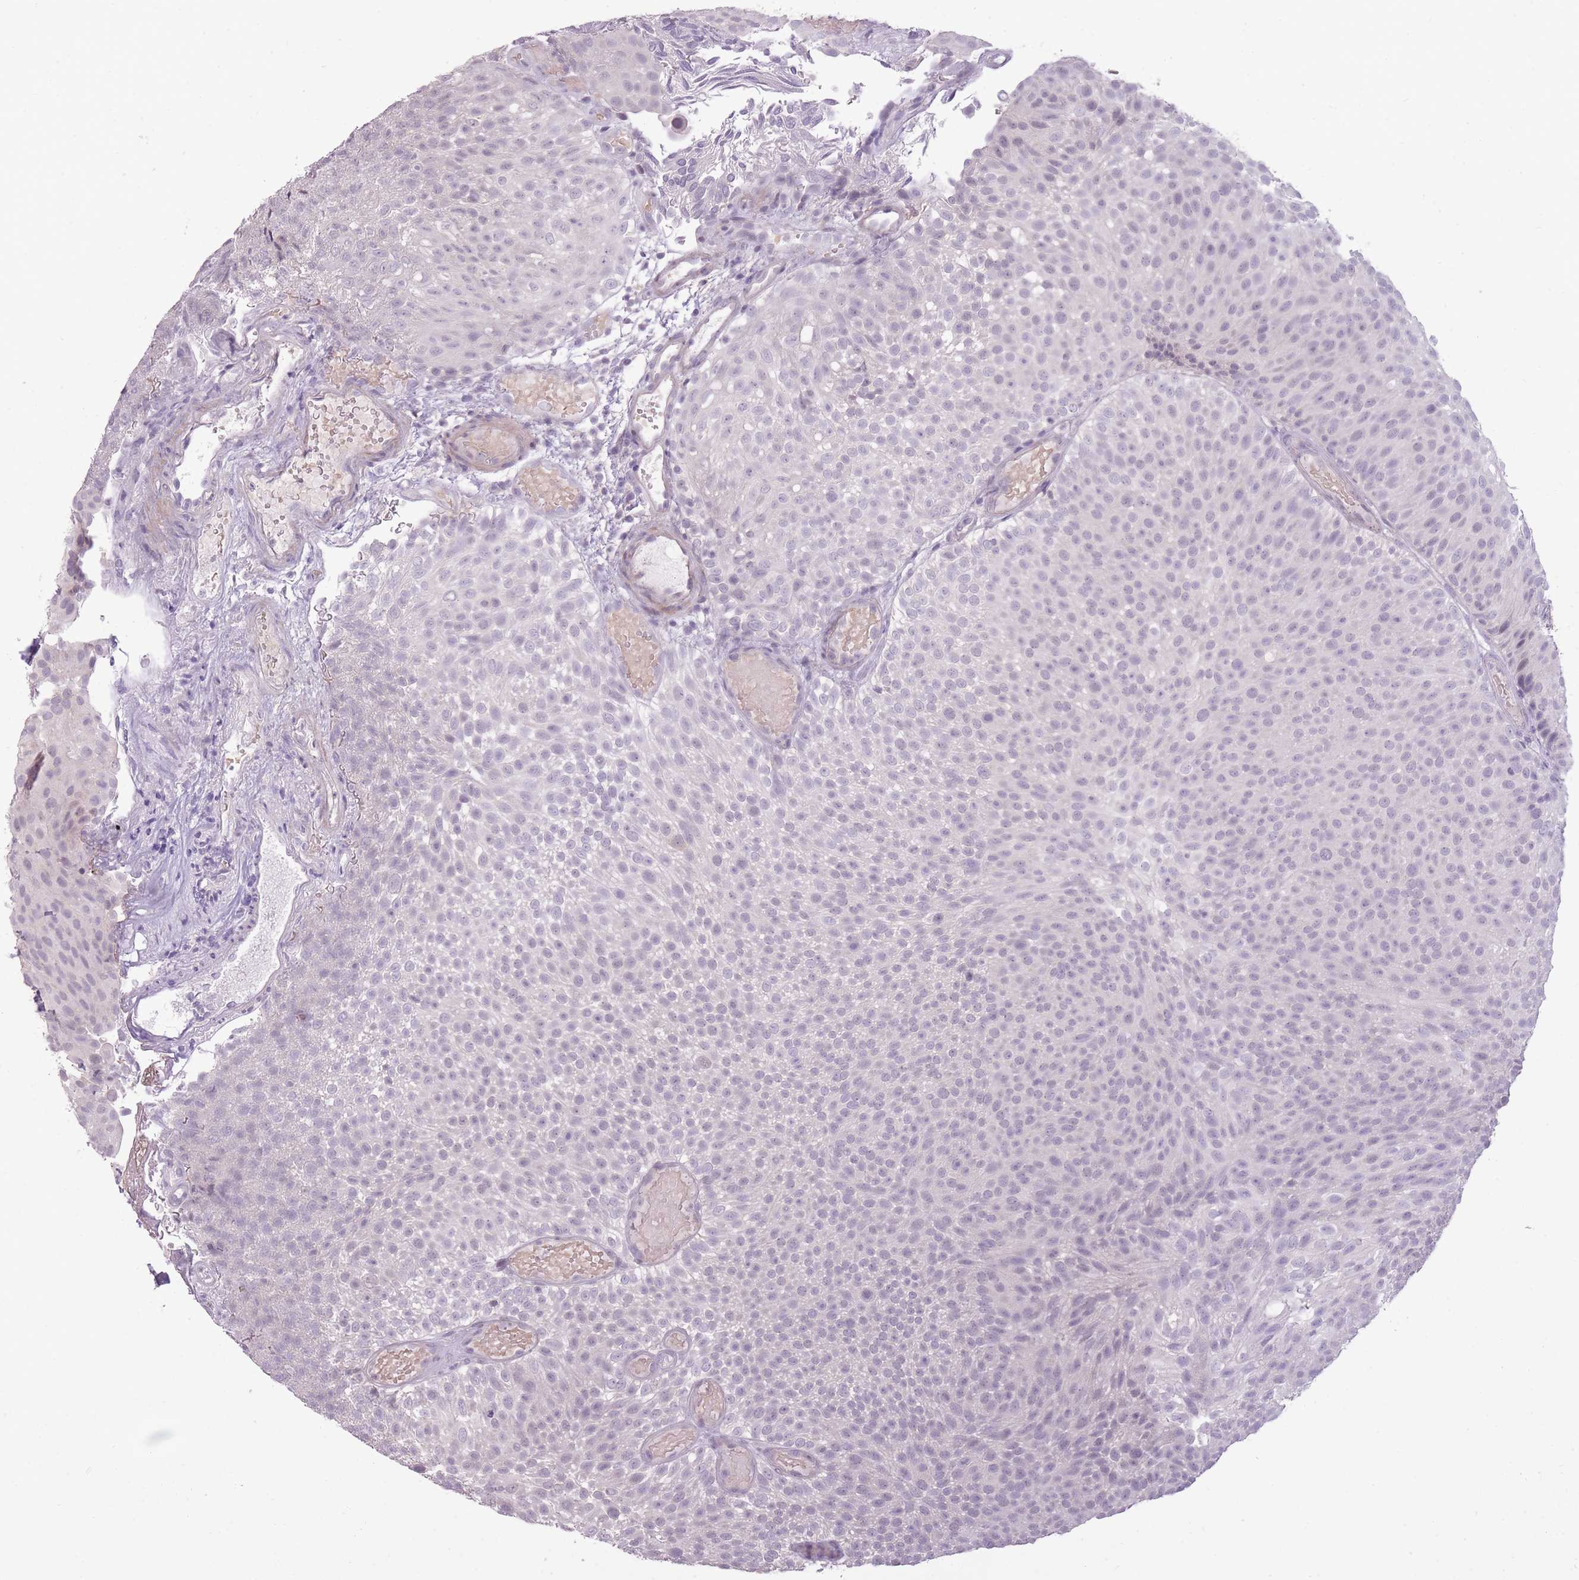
{"staining": {"intensity": "negative", "quantity": "none", "location": "none"}, "tissue": "urothelial cancer", "cell_type": "Tumor cells", "image_type": "cancer", "snomed": [{"axis": "morphology", "description": "Urothelial carcinoma, Low grade"}, {"axis": "topography", "description": "Urinary bladder"}], "caption": "An image of urothelial cancer stained for a protein shows no brown staining in tumor cells.", "gene": "ZBTB24", "patient": {"sex": "male", "age": 78}}